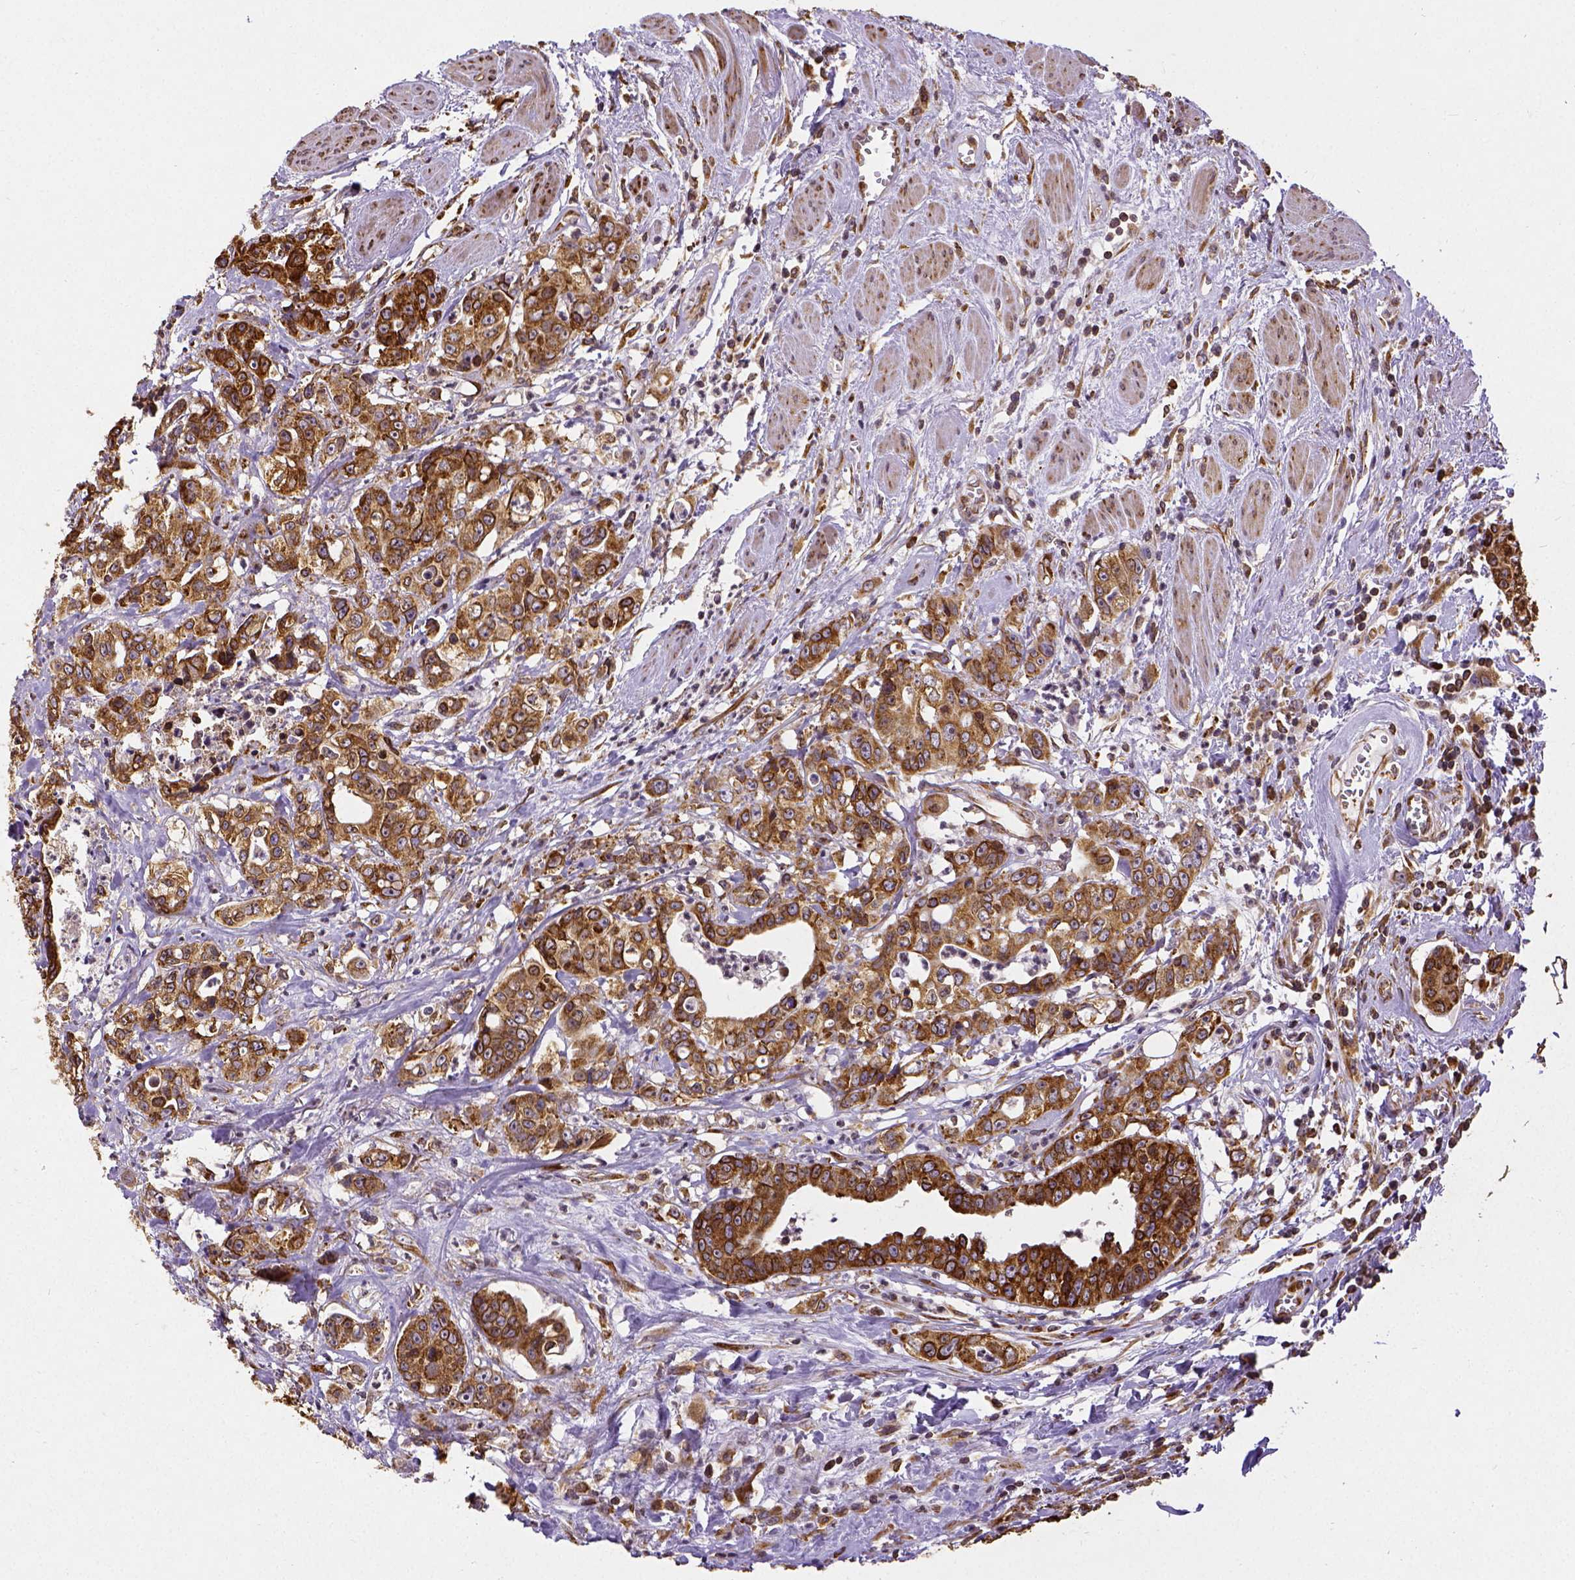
{"staining": {"intensity": "strong", "quantity": ">75%", "location": "cytoplasmic/membranous"}, "tissue": "colorectal cancer", "cell_type": "Tumor cells", "image_type": "cancer", "snomed": [{"axis": "morphology", "description": "Adenocarcinoma, NOS"}, {"axis": "topography", "description": "Rectum"}], "caption": "Adenocarcinoma (colorectal) stained for a protein displays strong cytoplasmic/membranous positivity in tumor cells. The staining was performed using DAB to visualize the protein expression in brown, while the nuclei were stained in blue with hematoxylin (Magnification: 20x).", "gene": "MTDH", "patient": {"sex": "female", "age": 62}}